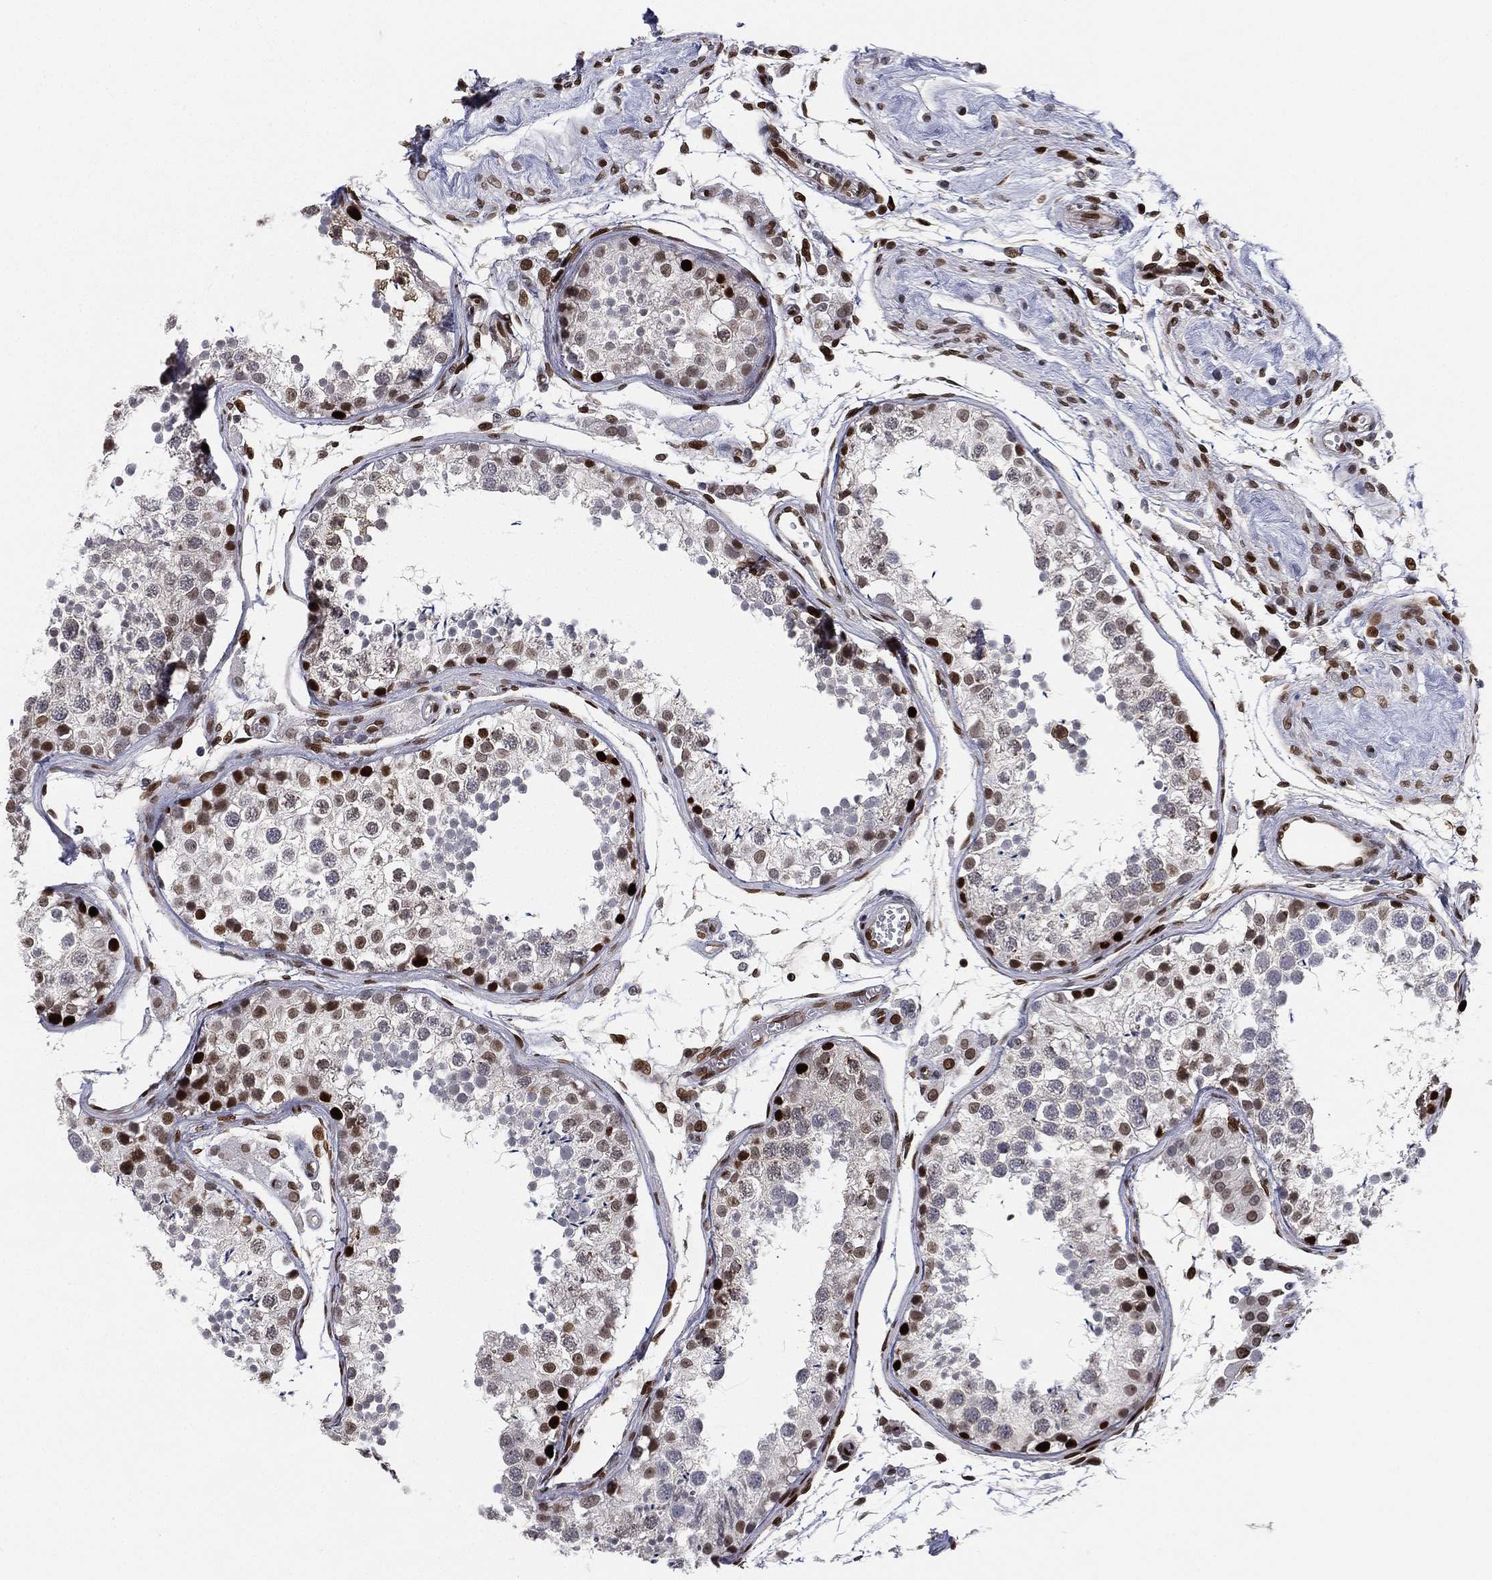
{"staining": {"intensity": "strong", "quantity": "<25%", "location": "nuclear"}, "tissue": "testis", "cell_type": "Cells in seminiferous ducts", "image_type": "normal", "snomed": [{"axis": "morphology", "description": "Normal tissue, NOS"}, {"axis": "topography", "description": "Testis"}], "caption": "The histopathology image displays a brown stain indicating the presence of a protein in the nuclear of cells in seminiferous ducts in testis. The staining was performed using DAB (3,3'-diaminobenzidine), with brown indicating positive protein expression. Nuclei are stained blue with hematoxylin.", "gene": "LMNB1", "patient": {"sex": "male", "age": 29}}